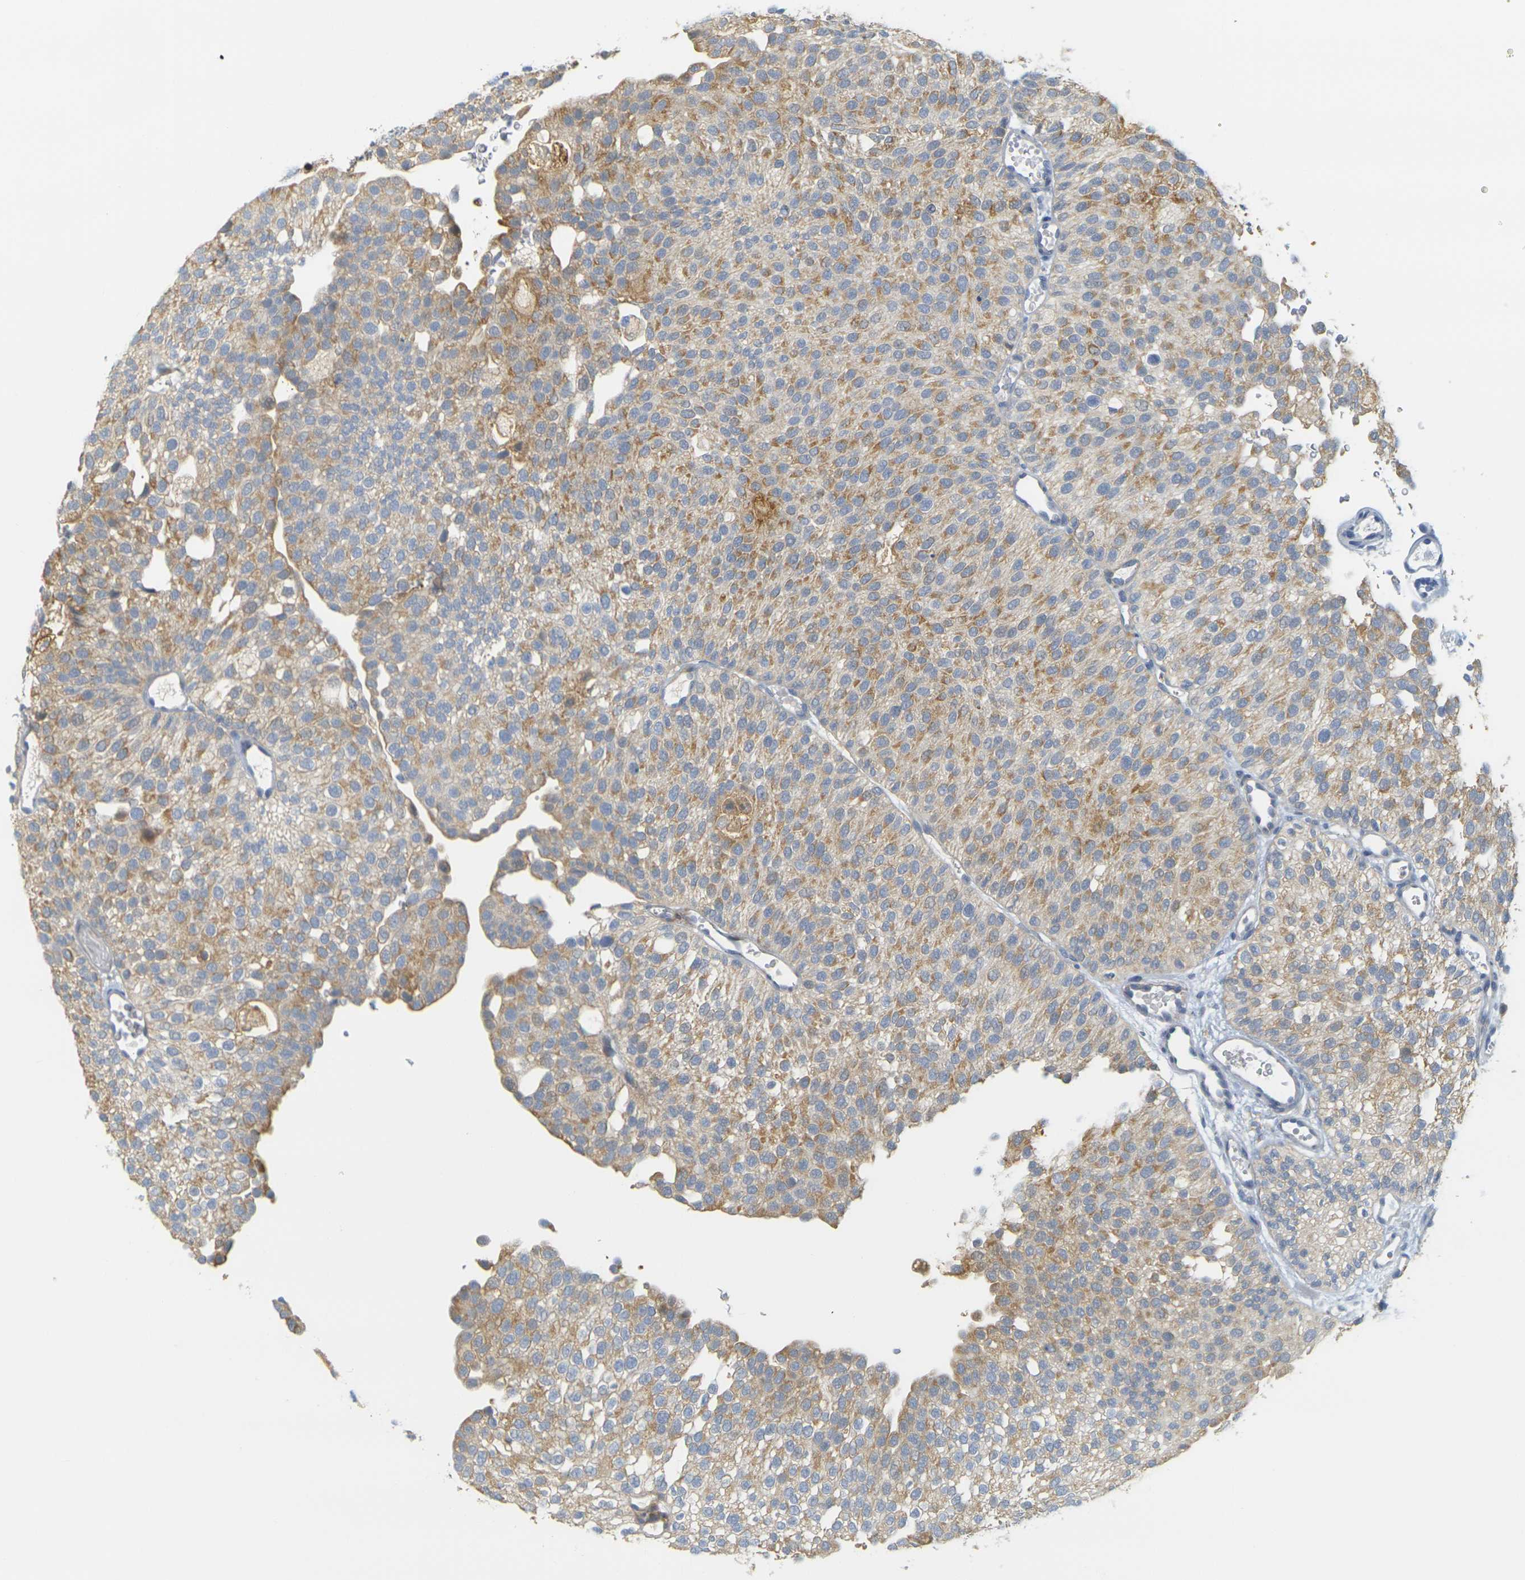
{"staining": {"intensity": "moderate", "quantity": ">75%", "location": "cytoplasmic/membranous"}, "tissue": "urothelial cancer", "cell_type": "Tumor cells", "image_type": "cancer", "snomed": [{"axis": "morphology", "description": "Urothelial carcinoma, Low grade"}, {"axis": "topography", "description": "Urinary bladder"}], "caption": "Brown immunohistochemical staining in low-grade urothelial carcinoma demonstrates moderate cytoplasmic/membranous staining in approximately >75% of tumor cells.", "gene": "GDAP1", "patient": {"sex": "male", "age": 78}}